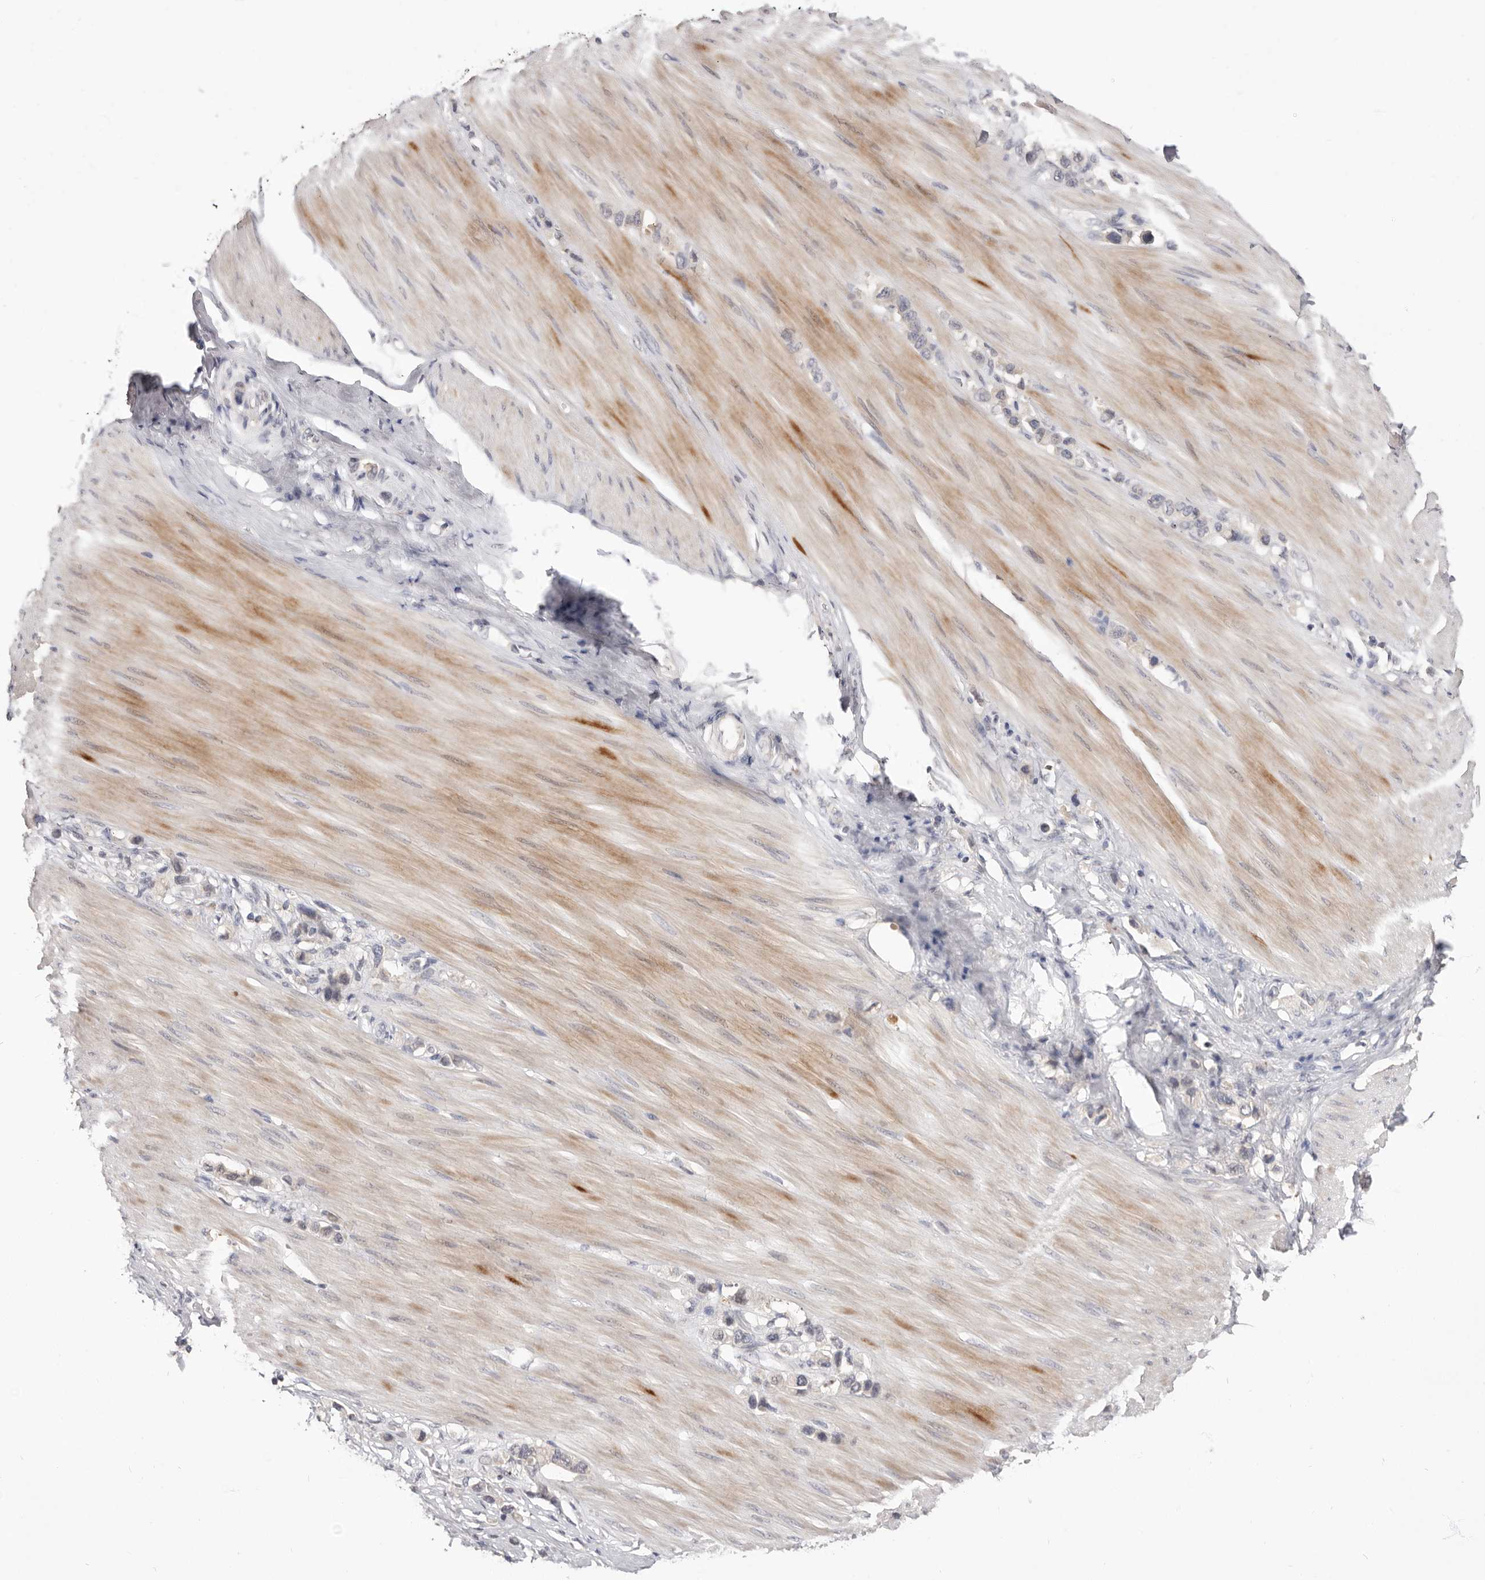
{"staining": {"intensity": "negative", "quantity": "none", "location": "none"}, "tissue": "stomach cancer", "cell_type": "Tumor cells", "image_type": "cancer", "snomed": [{"axis": "morphology", "description": "Adenocarcinoma, NOS"}, {"axis": "topography", "description": "Stomach"}], "caption": "A photomicrograph of human stomach cancer is negative for staining in tumor cells.", "gene": "DOP1A", "patient": {"sex": "female", "age": 65}}